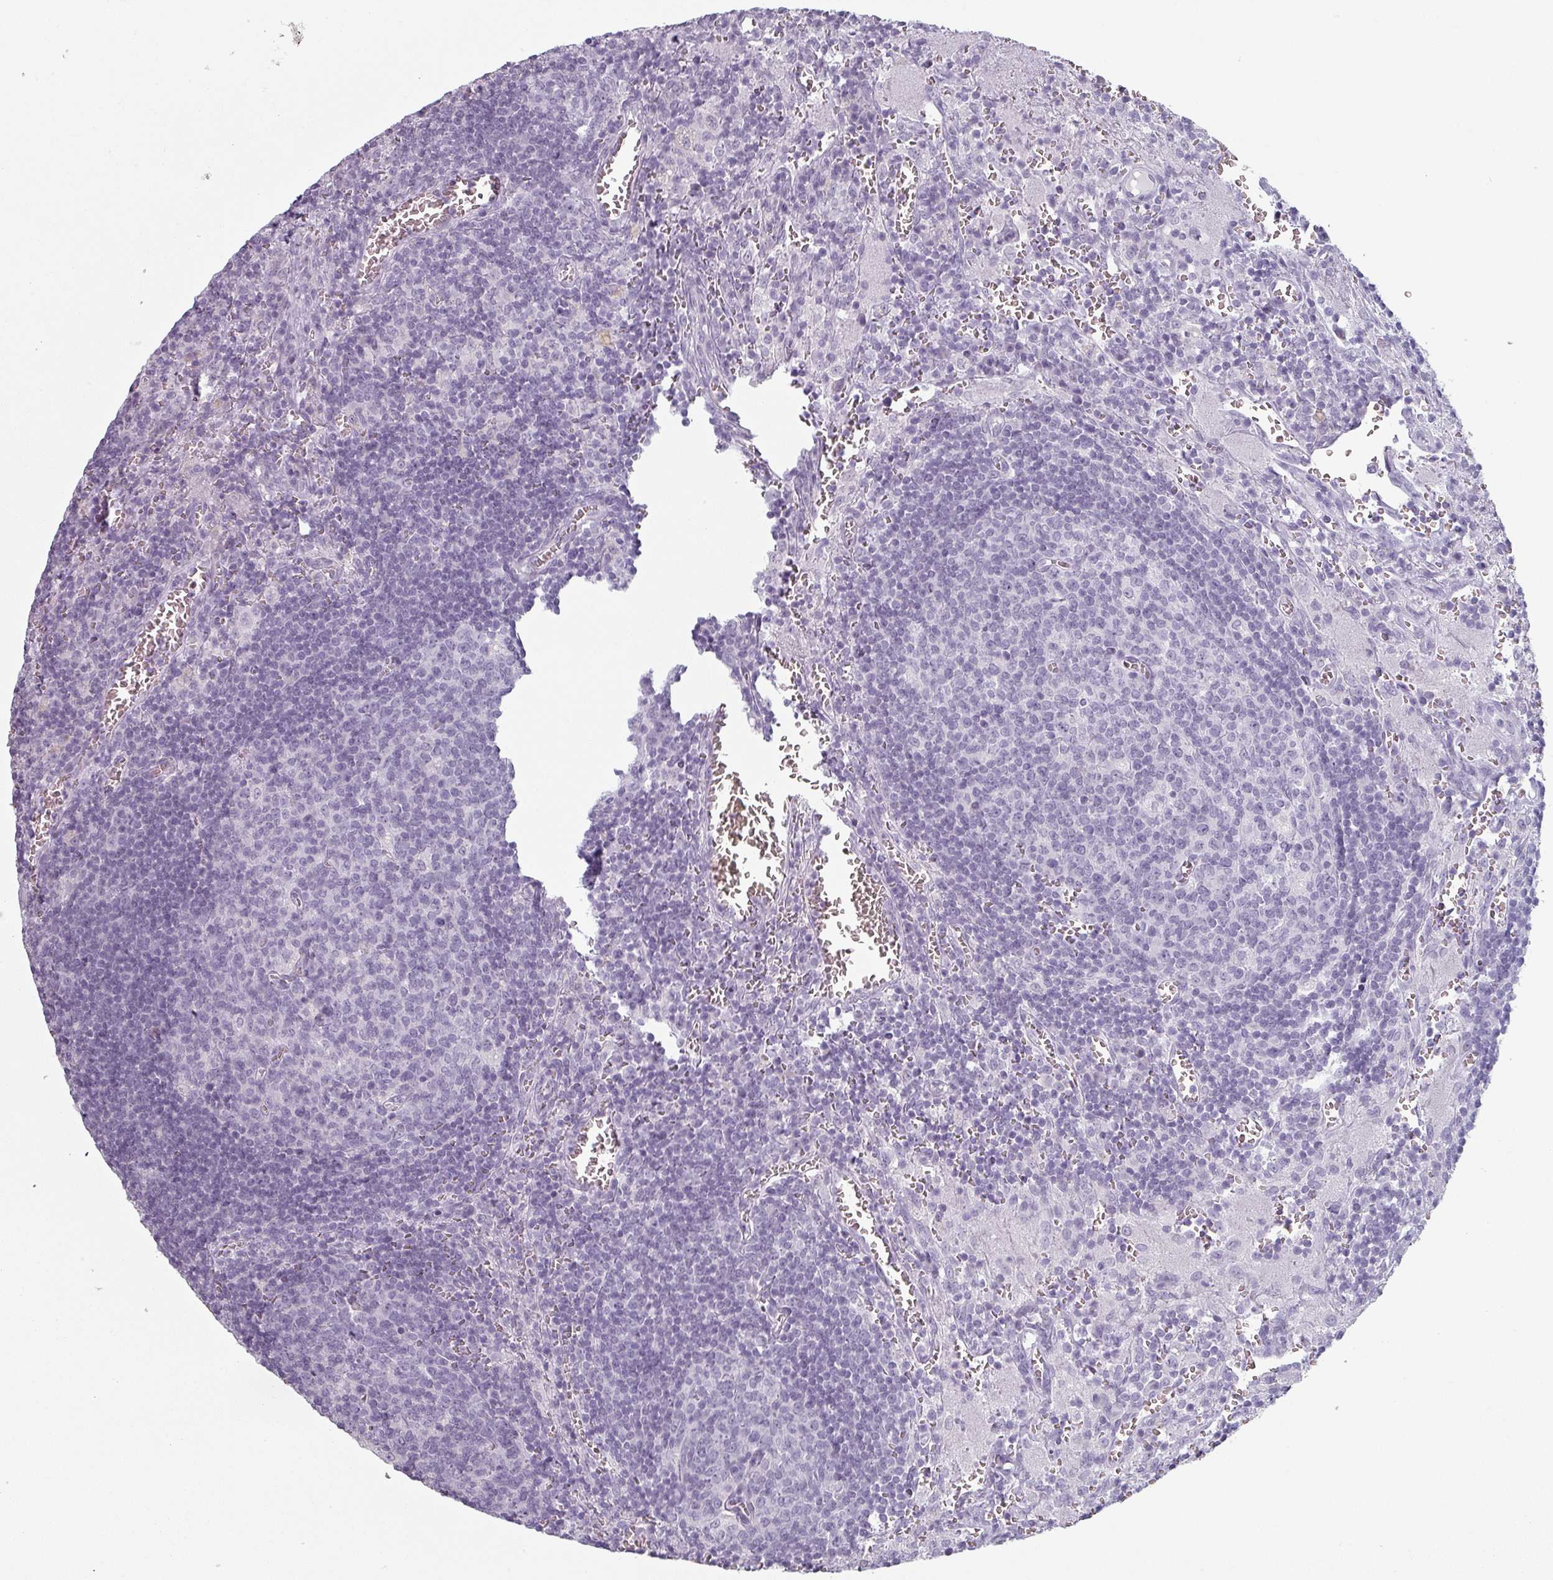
{"staining": {"intensity": "negative", "quantity": "none", "location": "none"}, "tissue": "lymph node", "cell_type": "Germinal center cells", "image_type": "normal", "snomed": [{"axis": "morphology", "description": "Normal tissue, NOS"}, {"axis": "topography", "description": "Lymph node"}], "caption": "IHC of normal lymph node exhibits no positivity in germinal center cells.", "gene": "SLC35G2", "patient": {"sex": "male", "age": 50}}